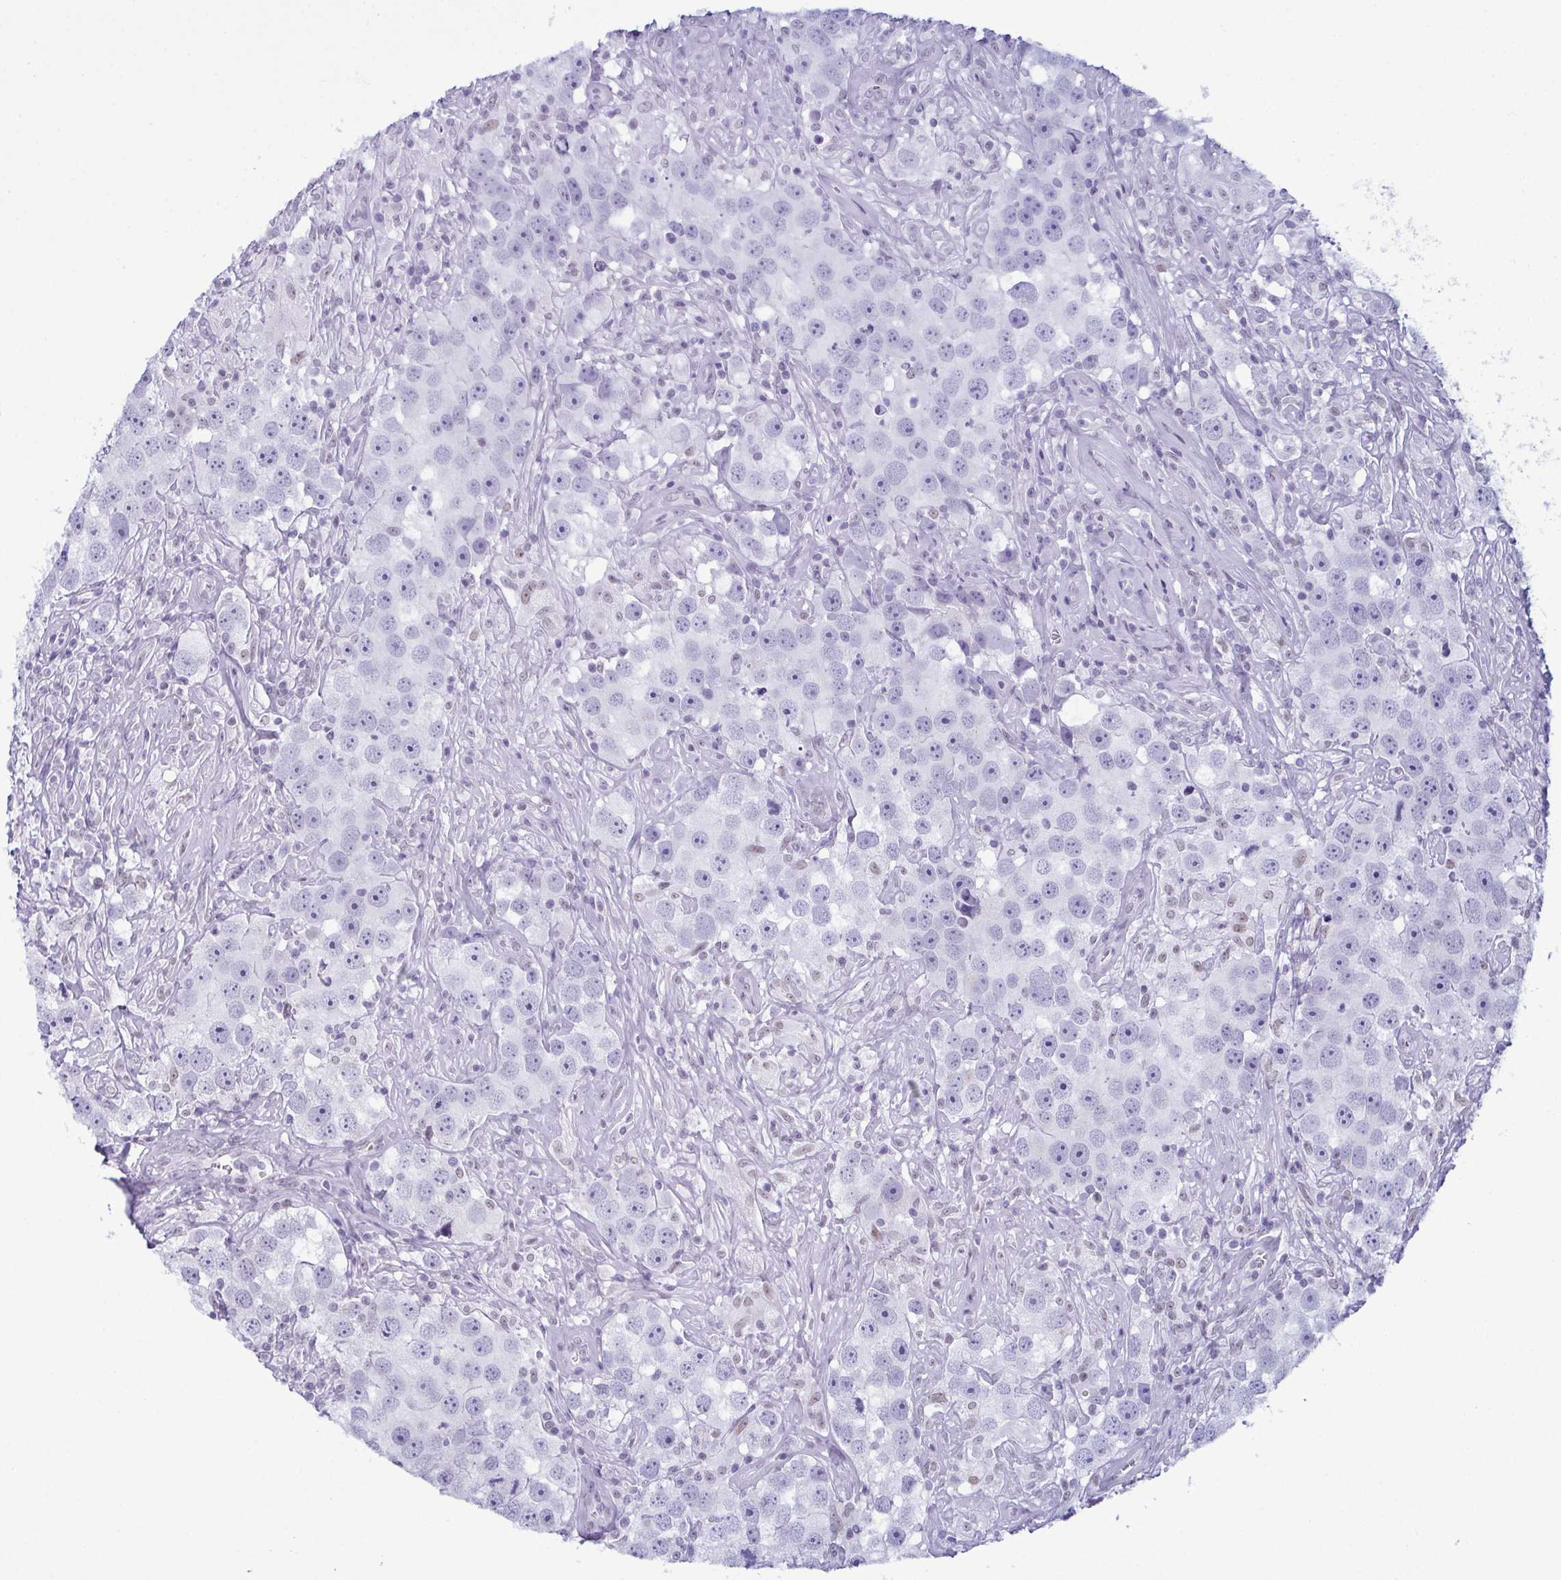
{"staining": {"intensity": "negative", "quantity": "none", "location": "none"}, "tissue": "testis cancer", "cell_type": "Tumor cells", "image_type": "cancer", "snomed": [{"axis": "morphology", "description": "Seminoma, NOS"}, {"axis": "topography", "description": "Testis"}], "caption": "The image exhibits no staining of tumor cells in testis cancer (seminoma).", "gene": "RBM7", "patient": {"sex": "male", "age": 49}}